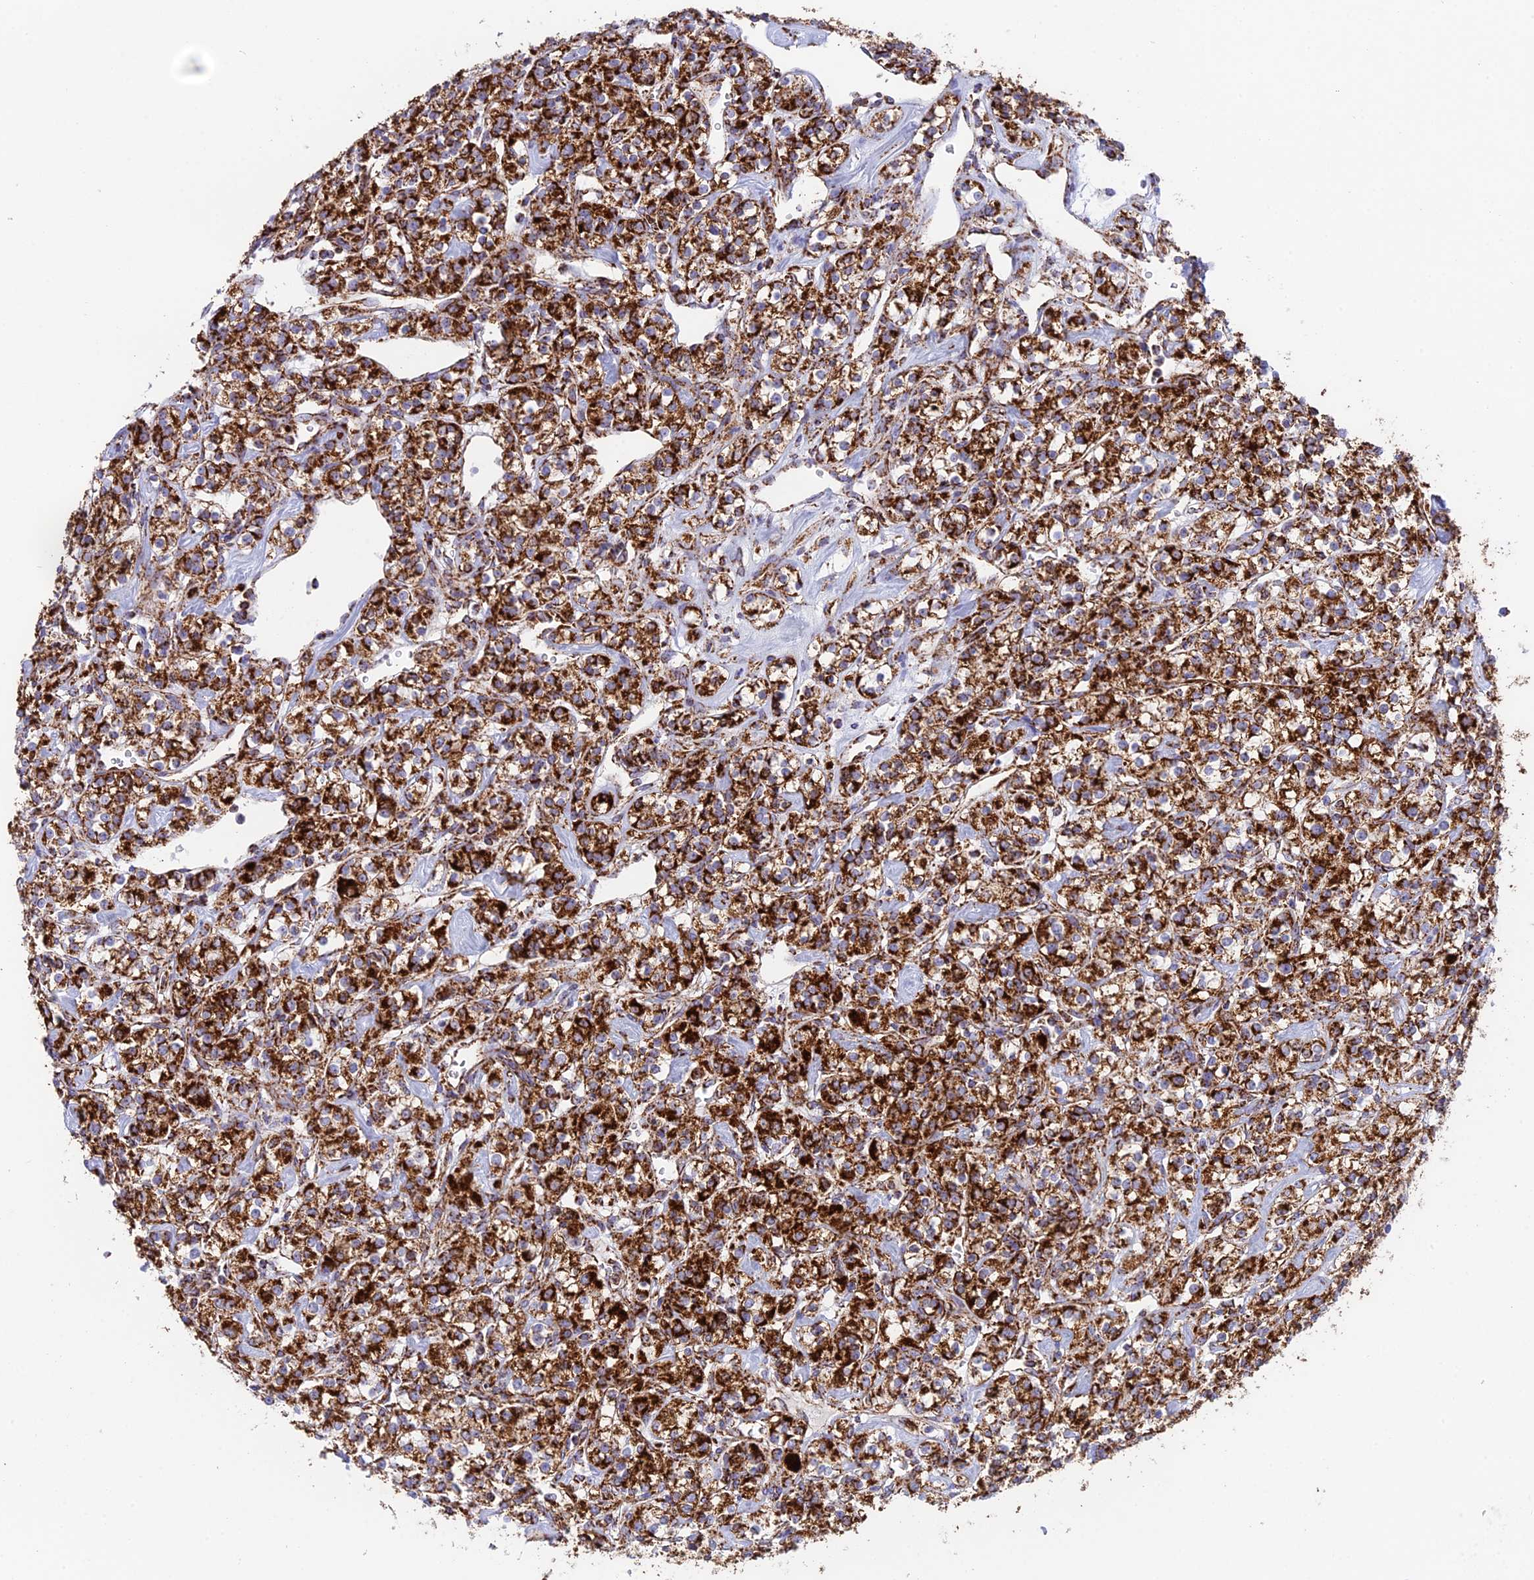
{"staining": {"intensity": "strong", "quantity": ">75%", "location": "cytoplasmic/membranous"}, "tissue": "renal cancer", "cell_type": "Tumor cells", "image_type": "cancer", "snomed": [{"axis": "morphology", "description": "Adenocarcinoma, NOS"}, {"axis": "topography", "description": "Kidney"}], "caption": "A brown stain highlights strong cytoplasmic/membranous positivity of a protein in renal cancer tumor cells. Nuclei are stained in blue.", "gene": "CHCHD3", "patient": {"sex": "male", "age": 77}}